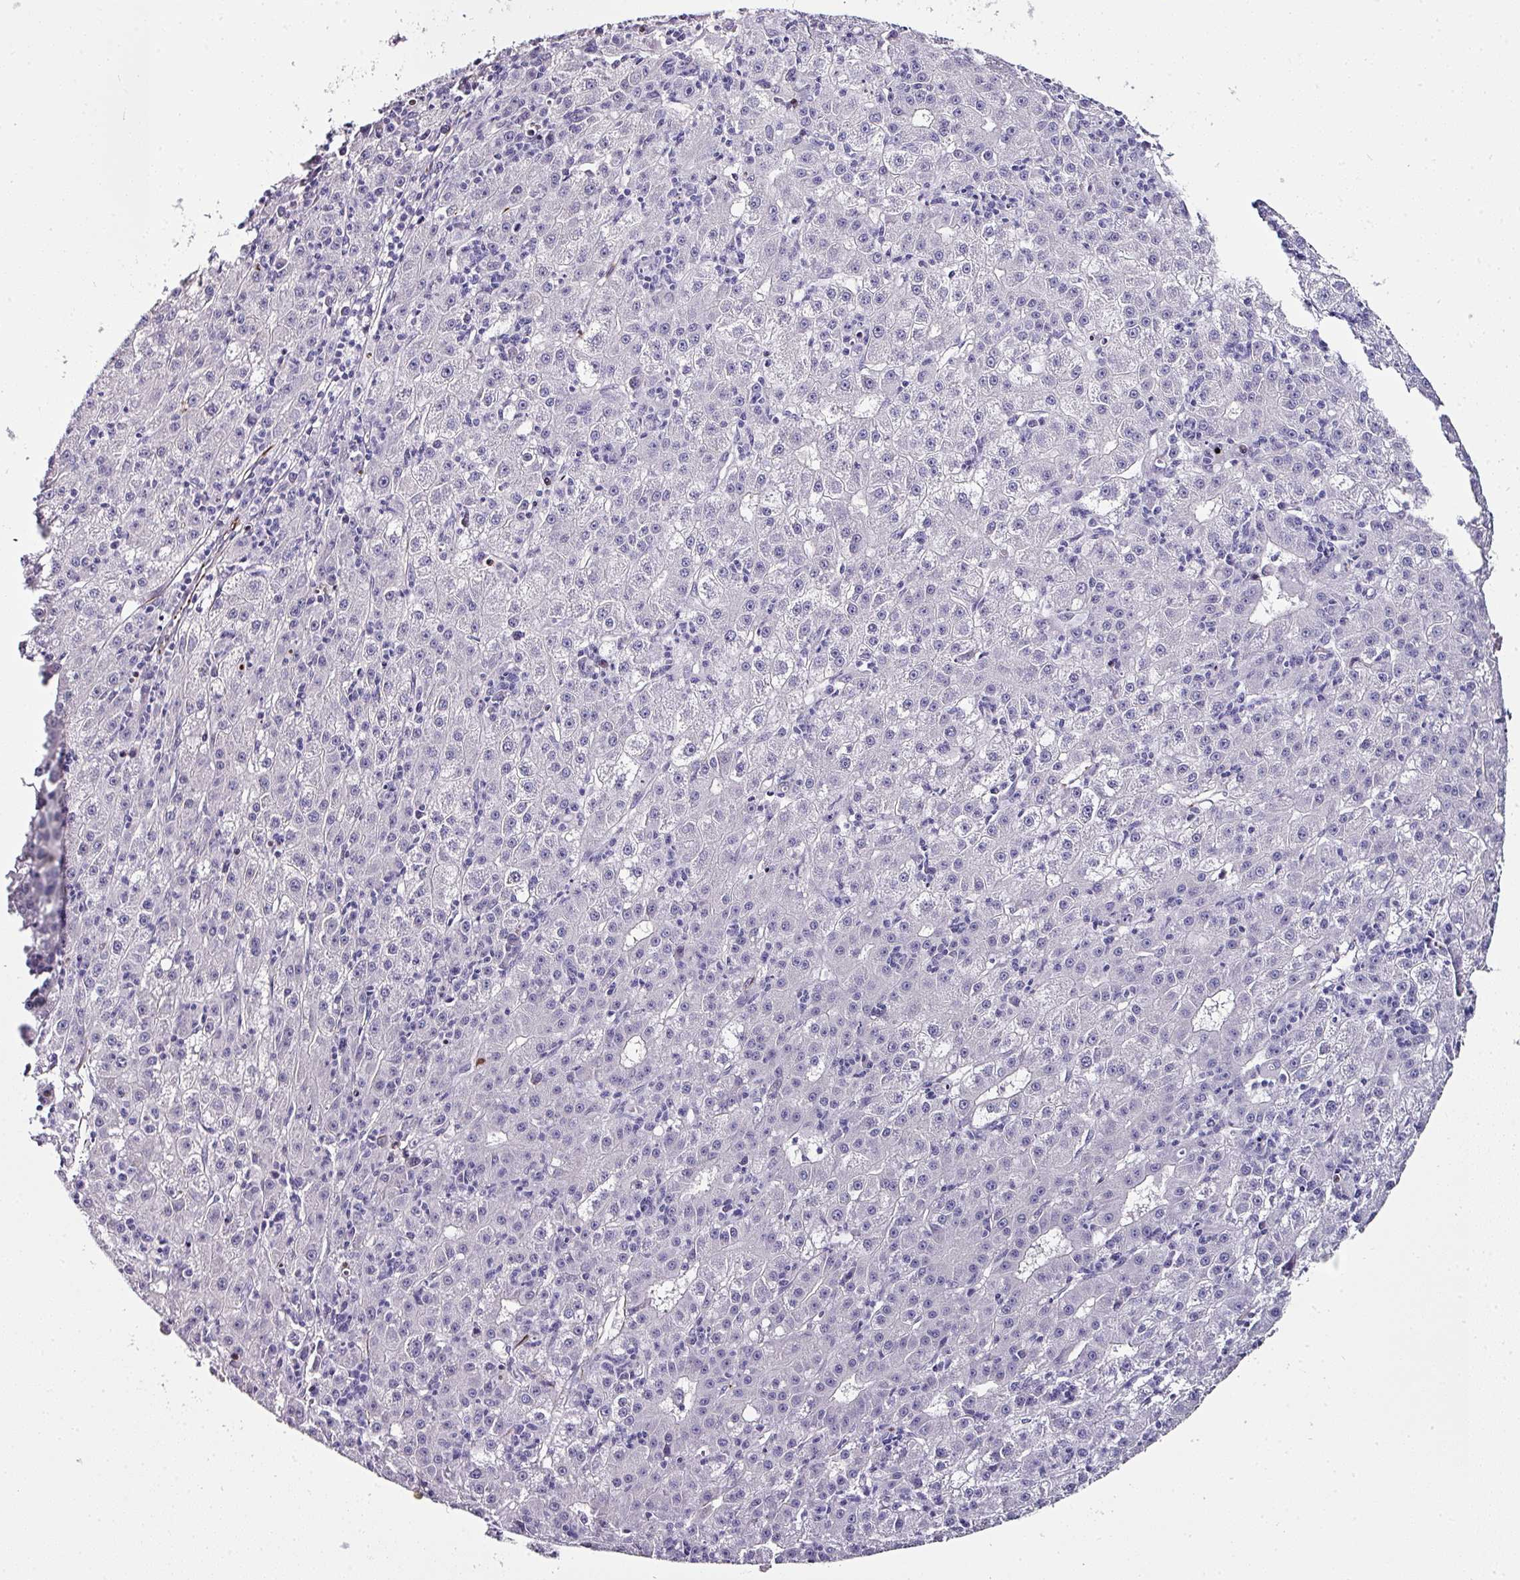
{"staining": {"intensity": "negative", "quantity": "none", "location": "none"}, "tissue": "liver cancer", "cell_type": "Tumor cells", "image_type": "cancer", "snomed": [{"axis": "morphology", "description": "Carcinoma, Hepatocellular, NOS"}, {"axis": "topography", "description": "Liver"}], "caption": "Immunohistochemistry of liver hepatocellular carcinoma reveals no staining in tumor cells.", "gene": "TMPRSS9", "patient": {"sex": "male", "age": 76}}